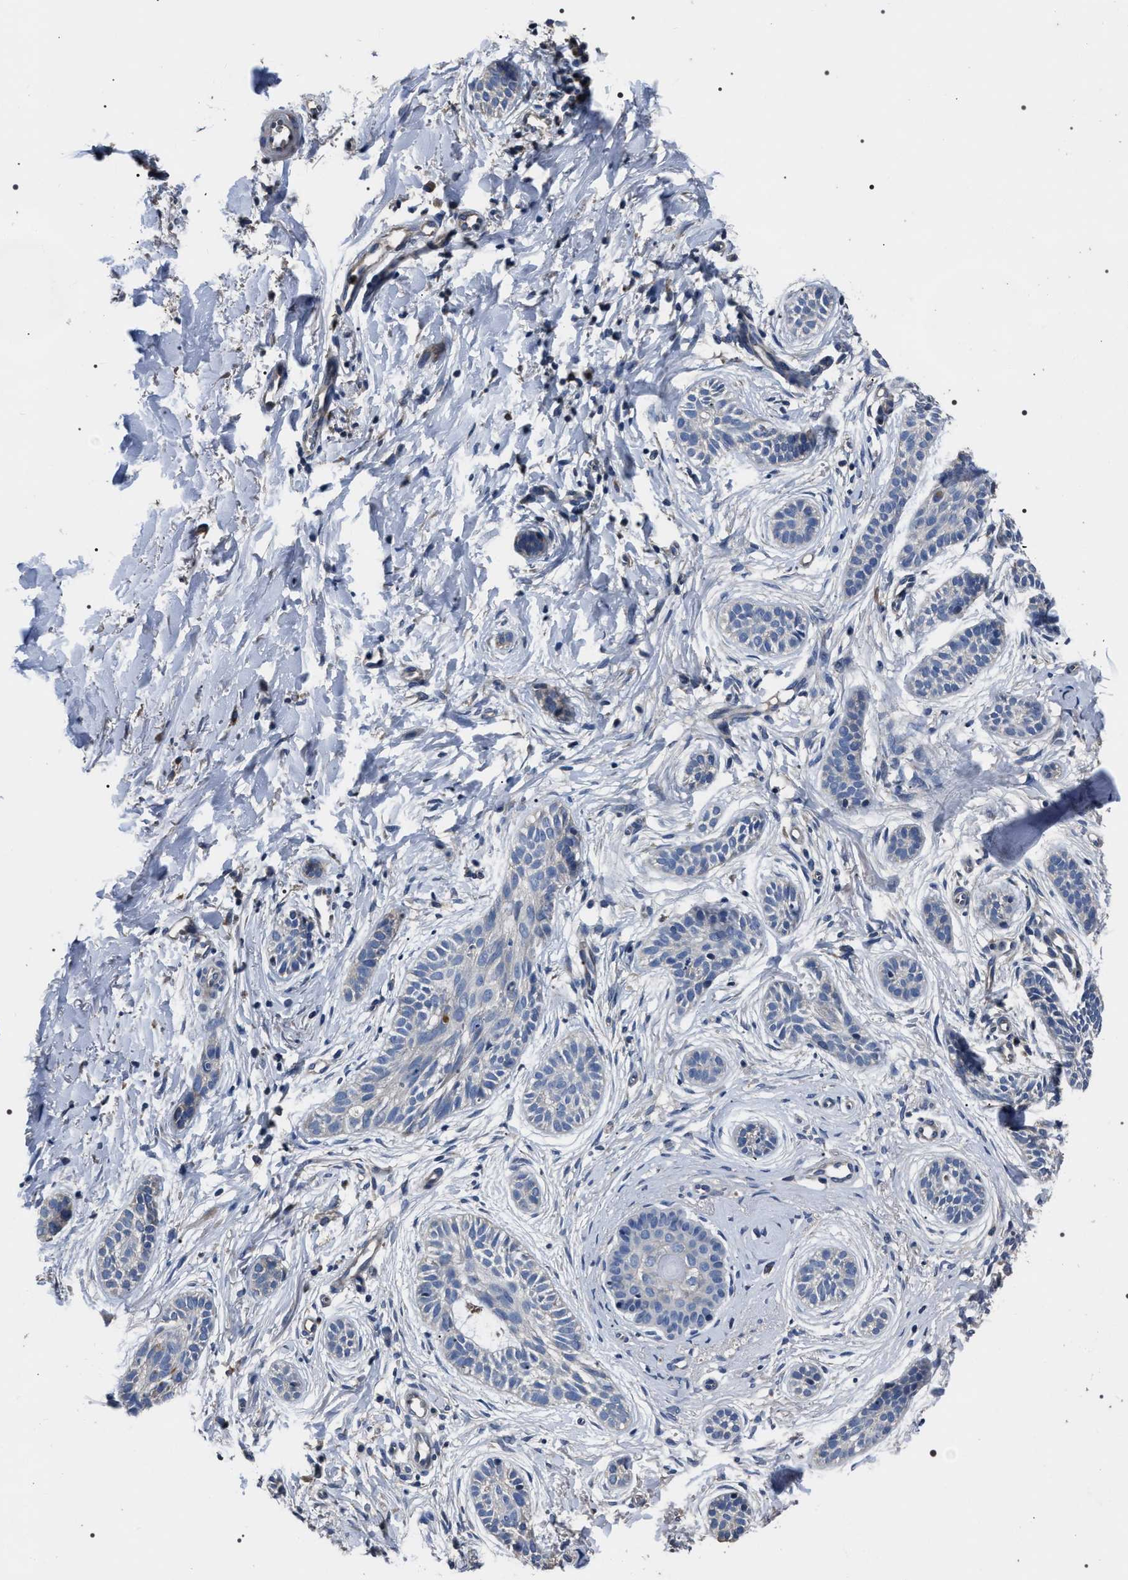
{"staining": {"intensity": "negative", "quantity": "none", "location": "none"}, "tissue": "skin cancer", "cell_type": "Tumor cells", "image_type": "cancer", "snomed": [{"axis": "morphology", "description": "Normal tissue, NOS"}, {"axis": "morphology", "description": "Basal cell carcinoma"}, {"axis": "topography", "description": "Skin"}], "caption": "Tumor cells are negative for protein expression in human skin cancer (basal cell carcinoma). (Brightfield microscopy of DAB immunohistochemistry (IHC) at high magnification).", "gene": "TRIM54", "patient": {"sex": "male", "age": 63}}